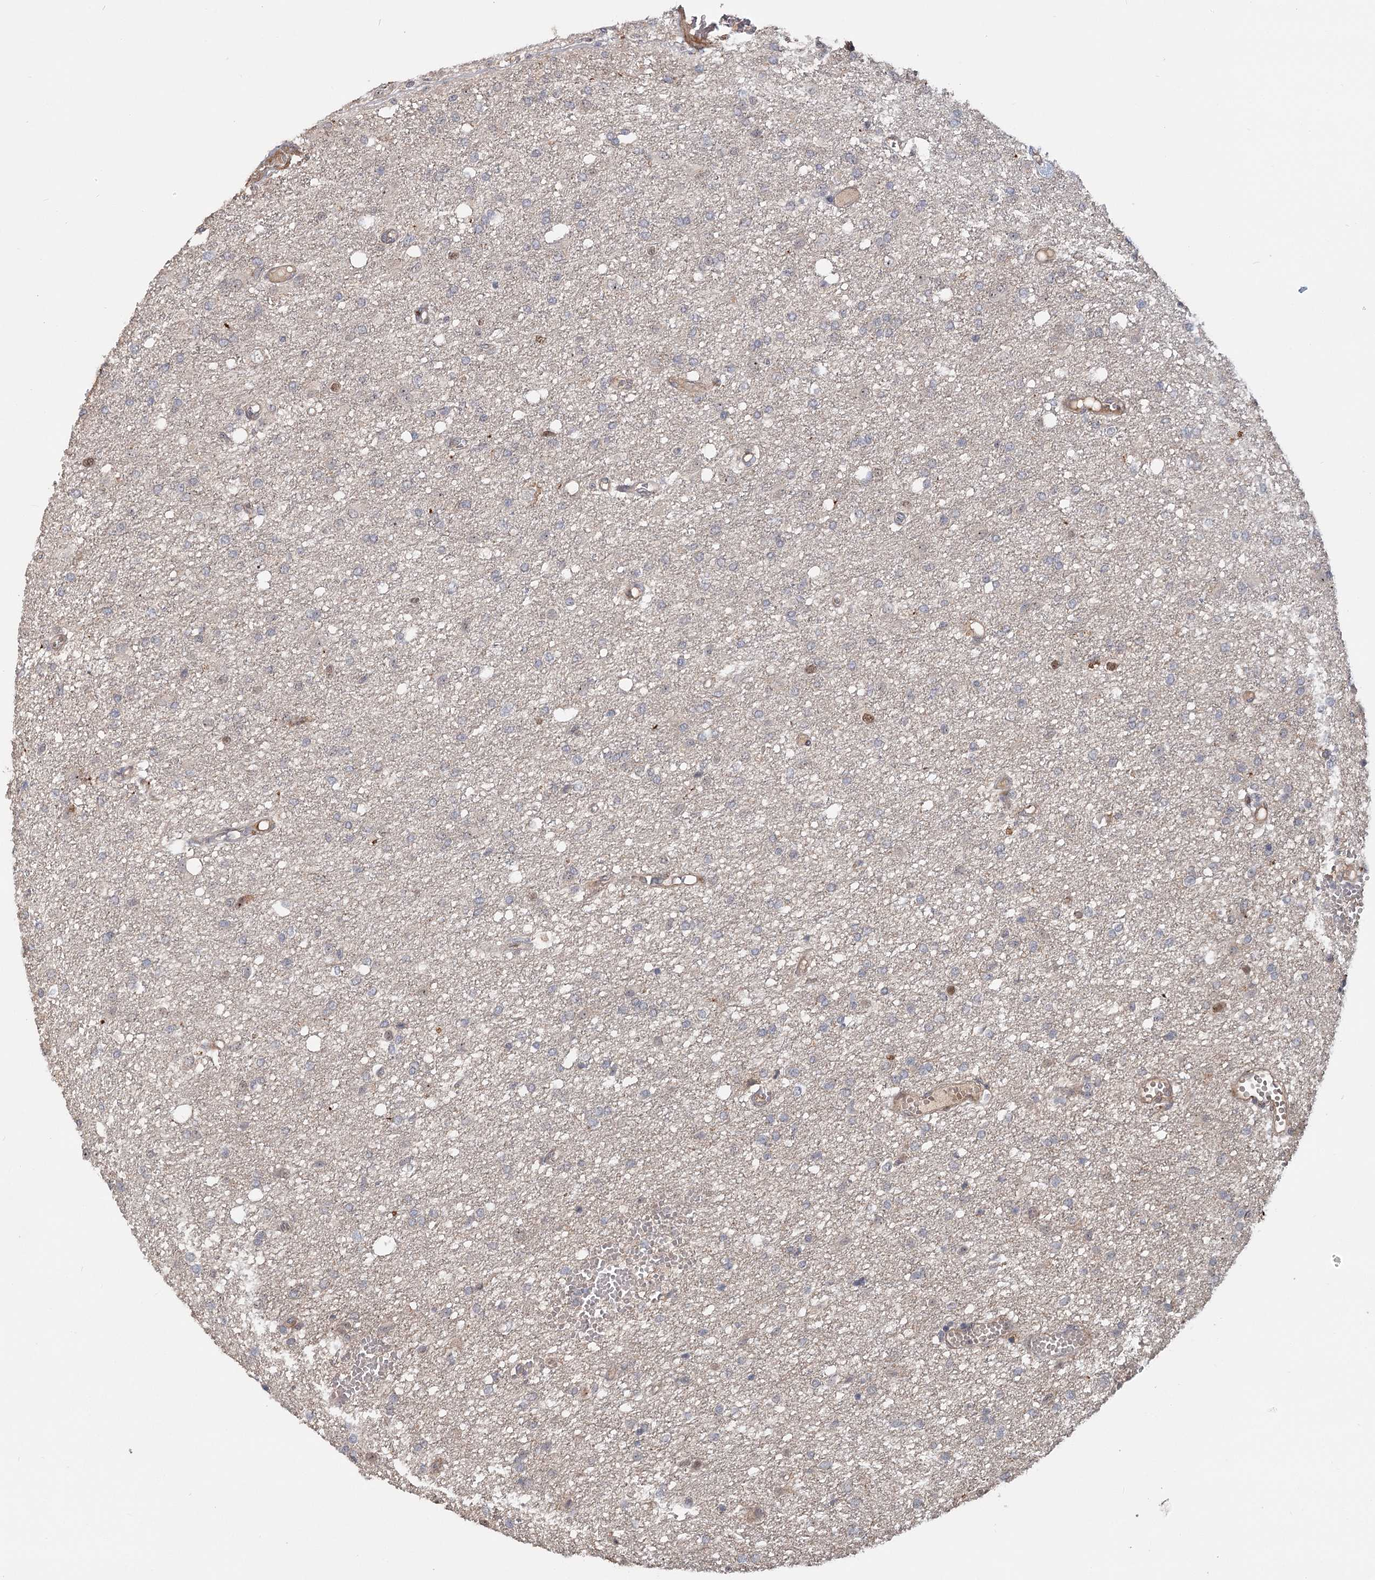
{"staining": {"intensity": "negative", "quantity": "none", "location": "none"}, "tissue": "glioma", "cell_type": "Tumor cells", "image_type": "cancer", "snomed": [{"axis": "morphology", "description": "Glioma, malignant, High grade"}, {"axis": "topography", "description": "Brain"}], "caption": "Immunohistochemical staining of malignant glioma (high-grade) demonstrates no significant positivity in tumor cells.", "gene": "PIK3C2A", "patient": {"sex": "female", "age": 59}}